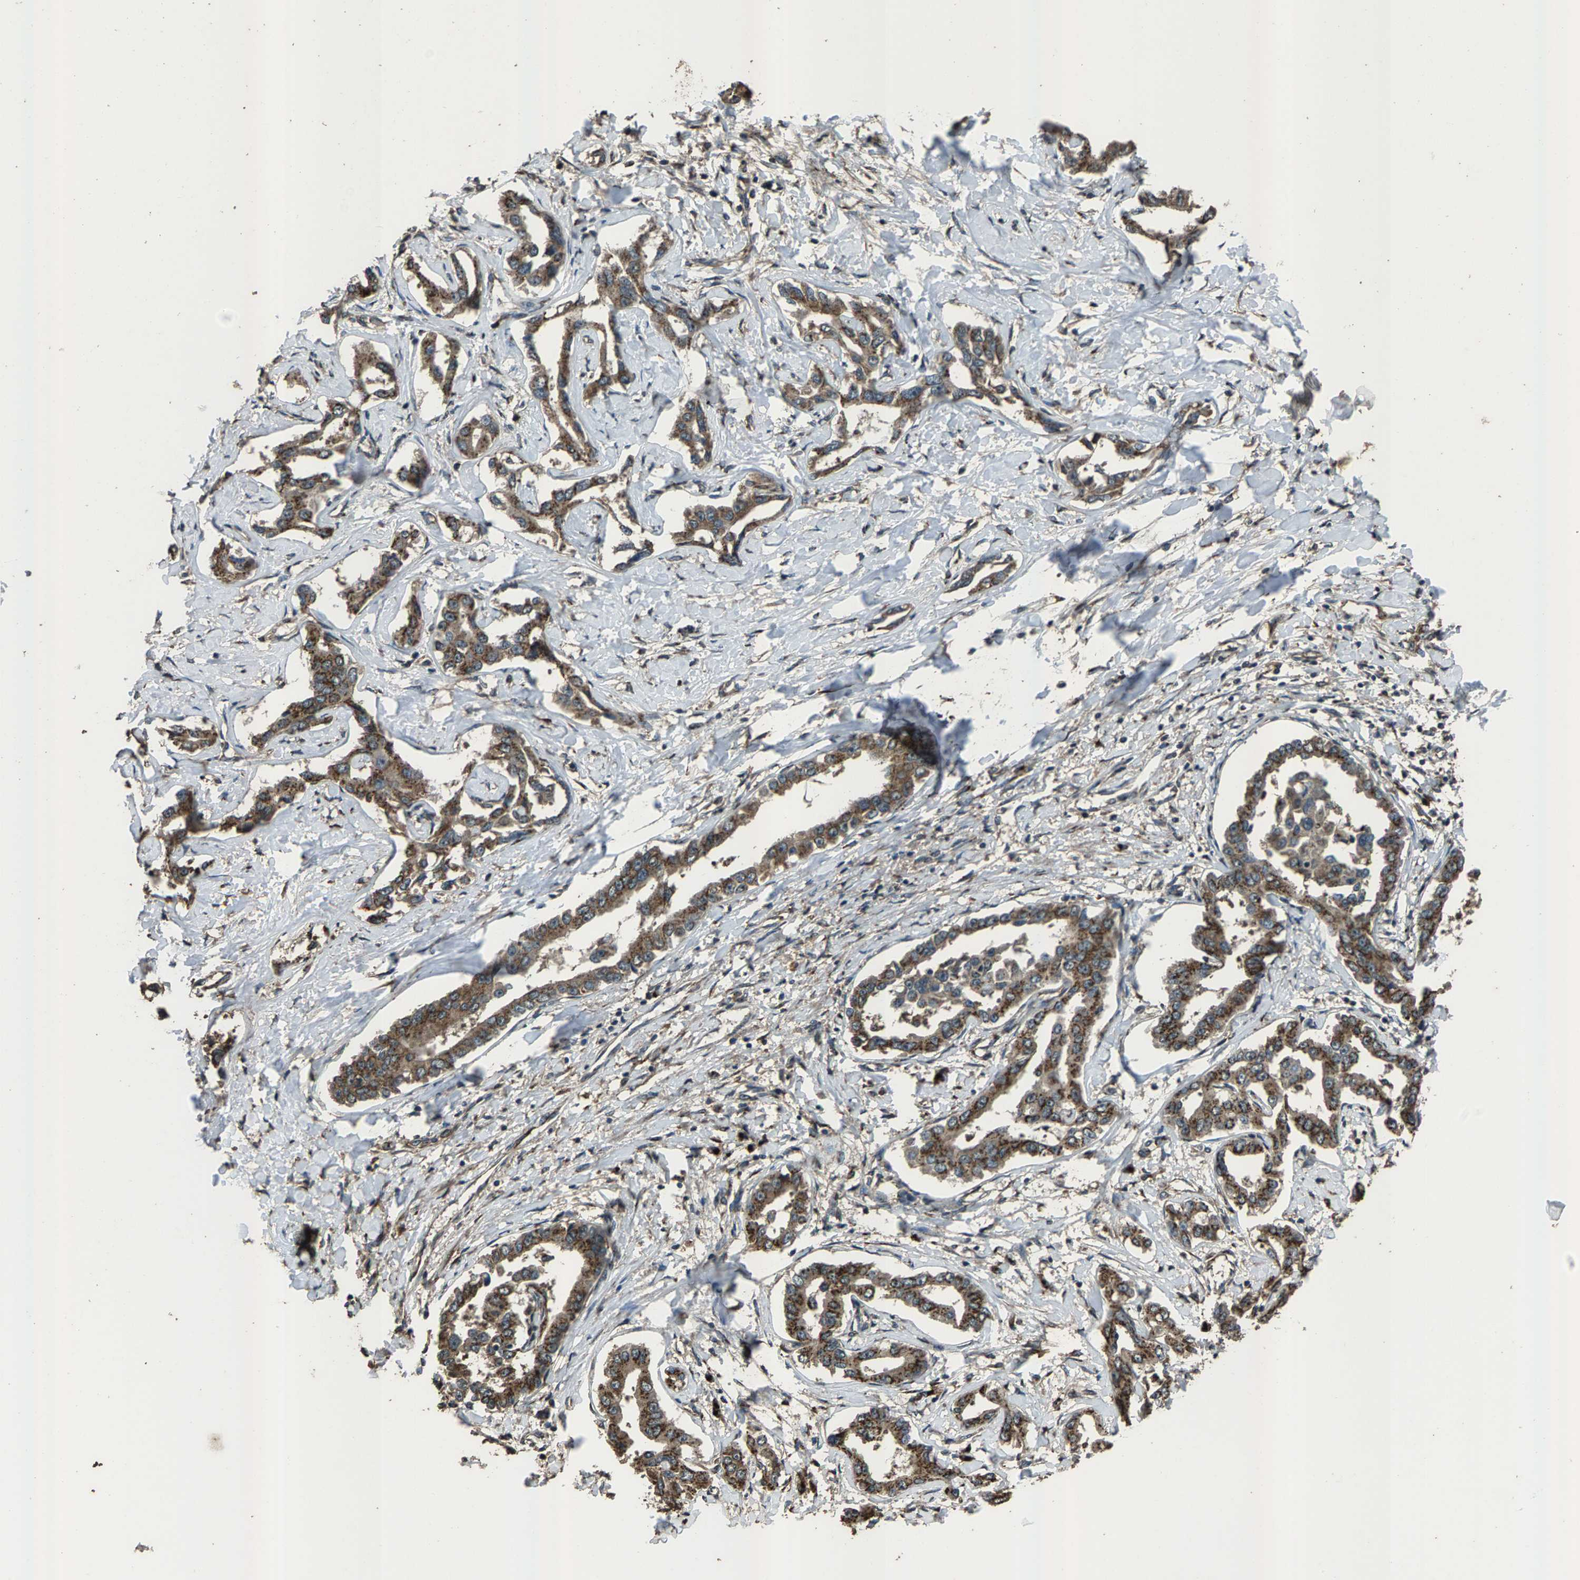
{"staining": {"intensity": "moderate", "quantity": ">75%", "location": "cytoplasmic/membranous"}, "tissue": "liver cancer", "cell_type": "Tumor cells", "image_type": "cancer", "snomed": [{"axis": "morphology", "description": "Cholangiocarcinoma"}, {"axis": "topography", "description": "Liver"}], "caption": "Liver cancer (cholangiocarcinoma) tissue shows moderate cytoplasmic/membranous expression in about >75% of tumor cells", "gene": "SLC38A10", "patient": {"sex": "male", "age": 59}}